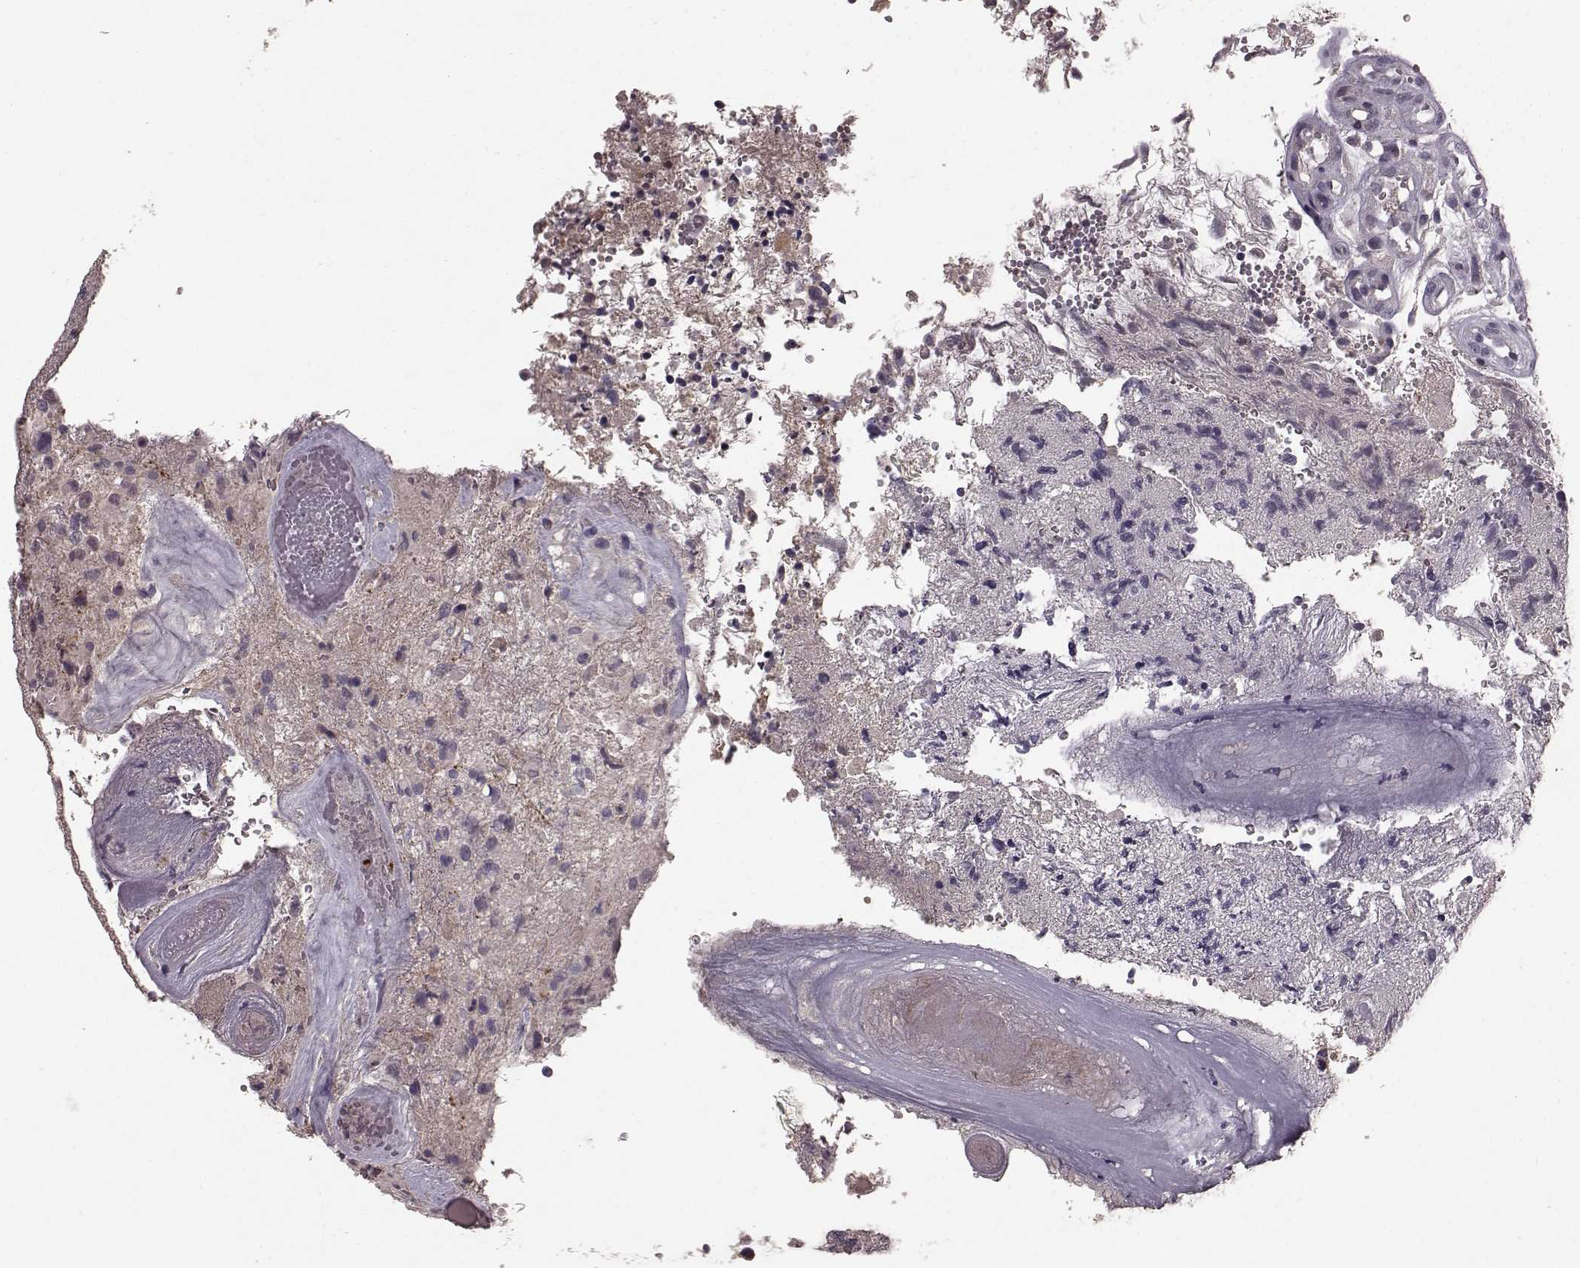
{"staining": {"intensity": "negative", "quantity": "none", "location": "none"}, "tissue": "glioma", "cell_type": "Tumor cells", "image_type": "cancer", "snomed": [{"axis": "morphology", "description": "Glioma, malignant, High grade"}, {"axis": "topography", "description": "Brain"}], "caption": "Tumor cells are negative for protein expression in human malignant high-grade glioma.", "gene": "SLC22A18", "patient": {"sex": "female", "age": 71}}